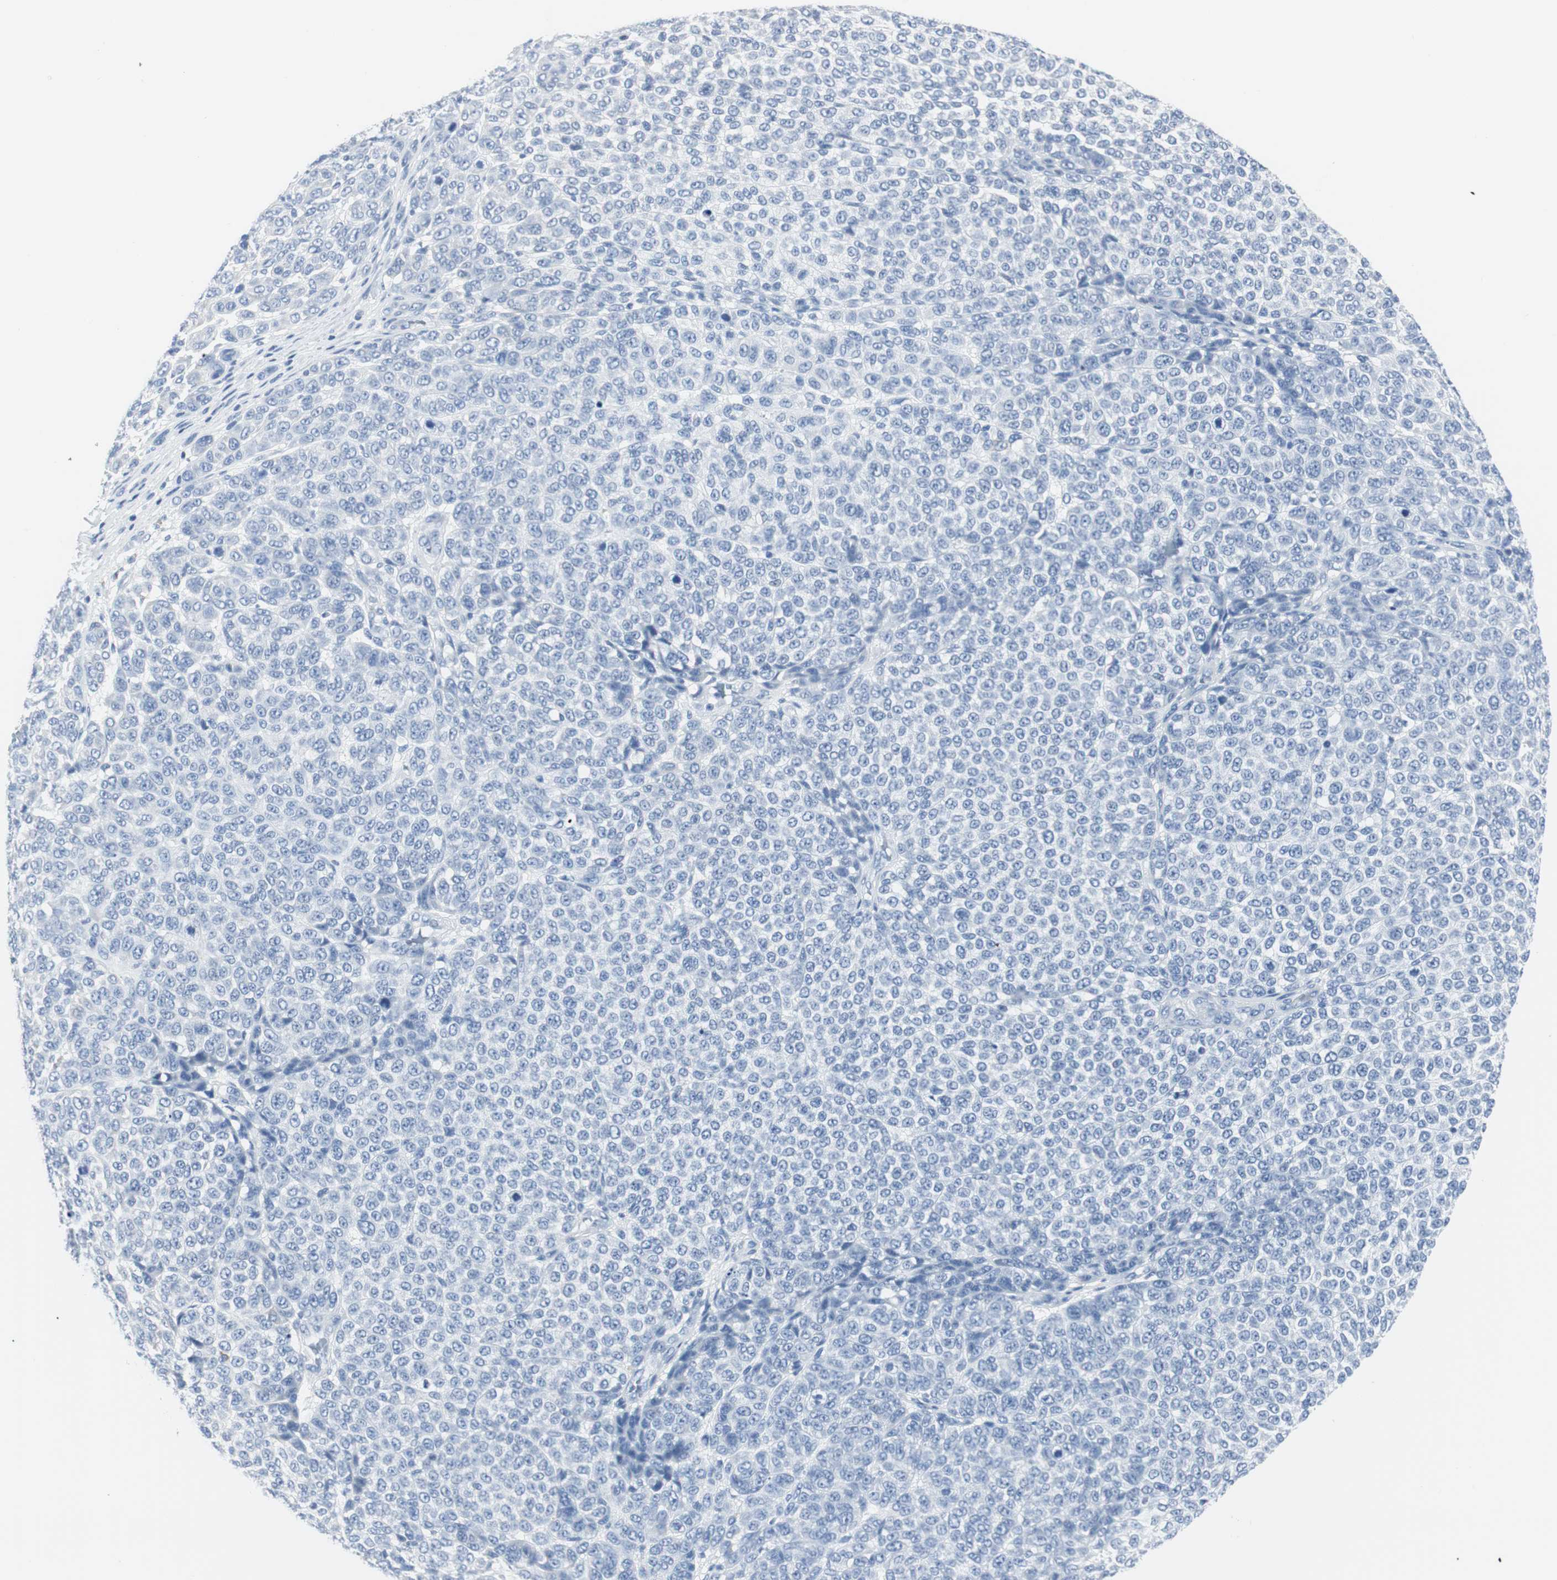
{"staining": {"intensity": "negative", "quantity": "none", "location": "none"}, "tissue": "melanoma", "cell_type": "Tumor cells", "image_type": "cancer", "snomed": [{"axis": "morphology", "description": "Malignant melanoma, NOS"}, {"axis": "topography", "description": "Skin"}], "caption": "Immunohistochemistry (IHC) micrograph of human melanoma stained for a protein (brown), which displays no staining in tumor cells. Brightfield microscopy of IHC stained with DAB (brown) and hematoxylin (blue), captured at high magnification.", "gene": "GAP43", "patient": {"sex": "male", "age": 59}}